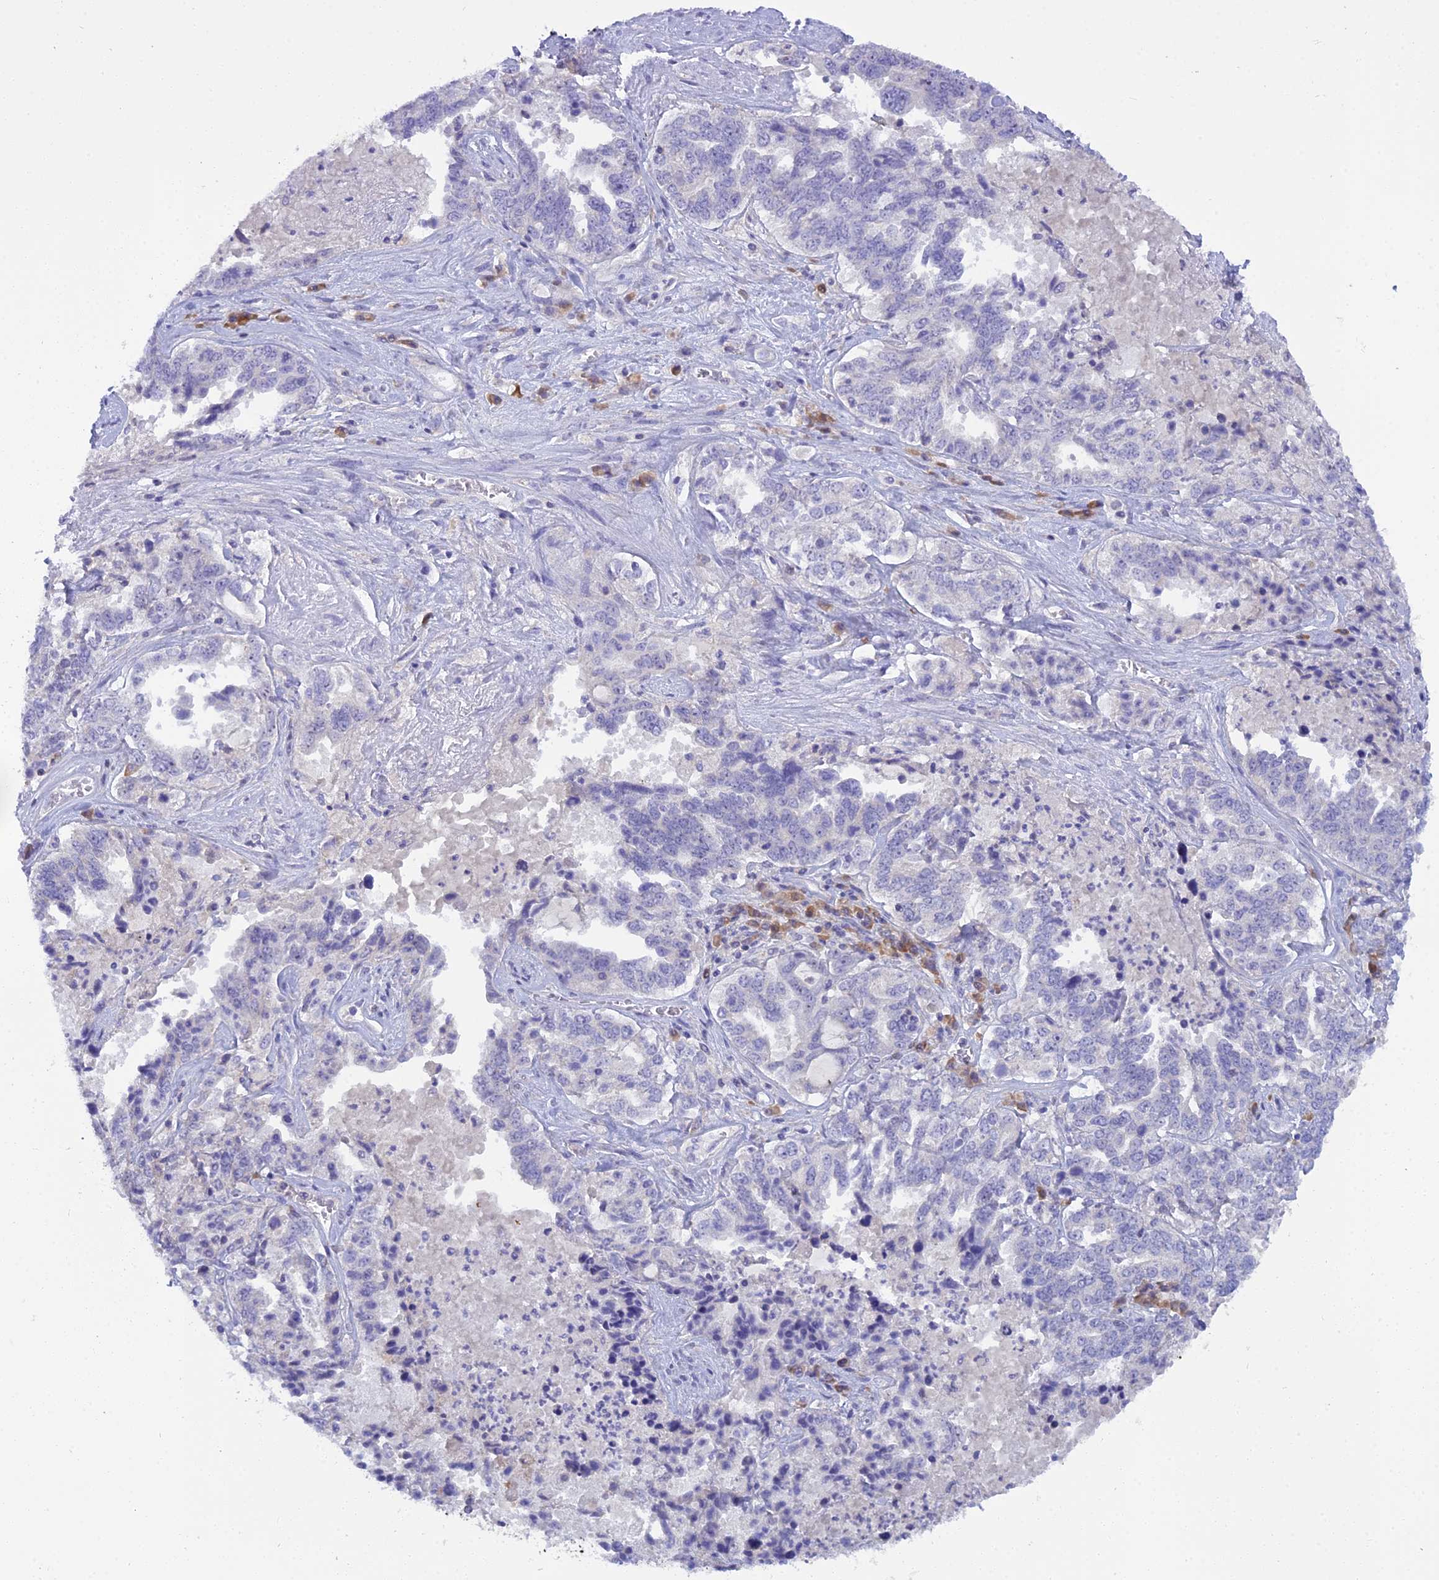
{"staining": {"intensity": "negative", "quantity": "none", "location": "none"}, "tissue": "ovarian cancer", "cell_type": "Tumor cells", "image_type": "cancer", "snomed": [{"axis": "morphology", "description": "Carcinoma, endometroid"}, {"axis": "topography", "description": "Ovary"}], "caption": "Image shows no protein expression in tumor cells of ovarian cancer (endometroid carcinoma) tissue.", "gene": "BLNK", "patient": {"sex": "female", "age": 62}}